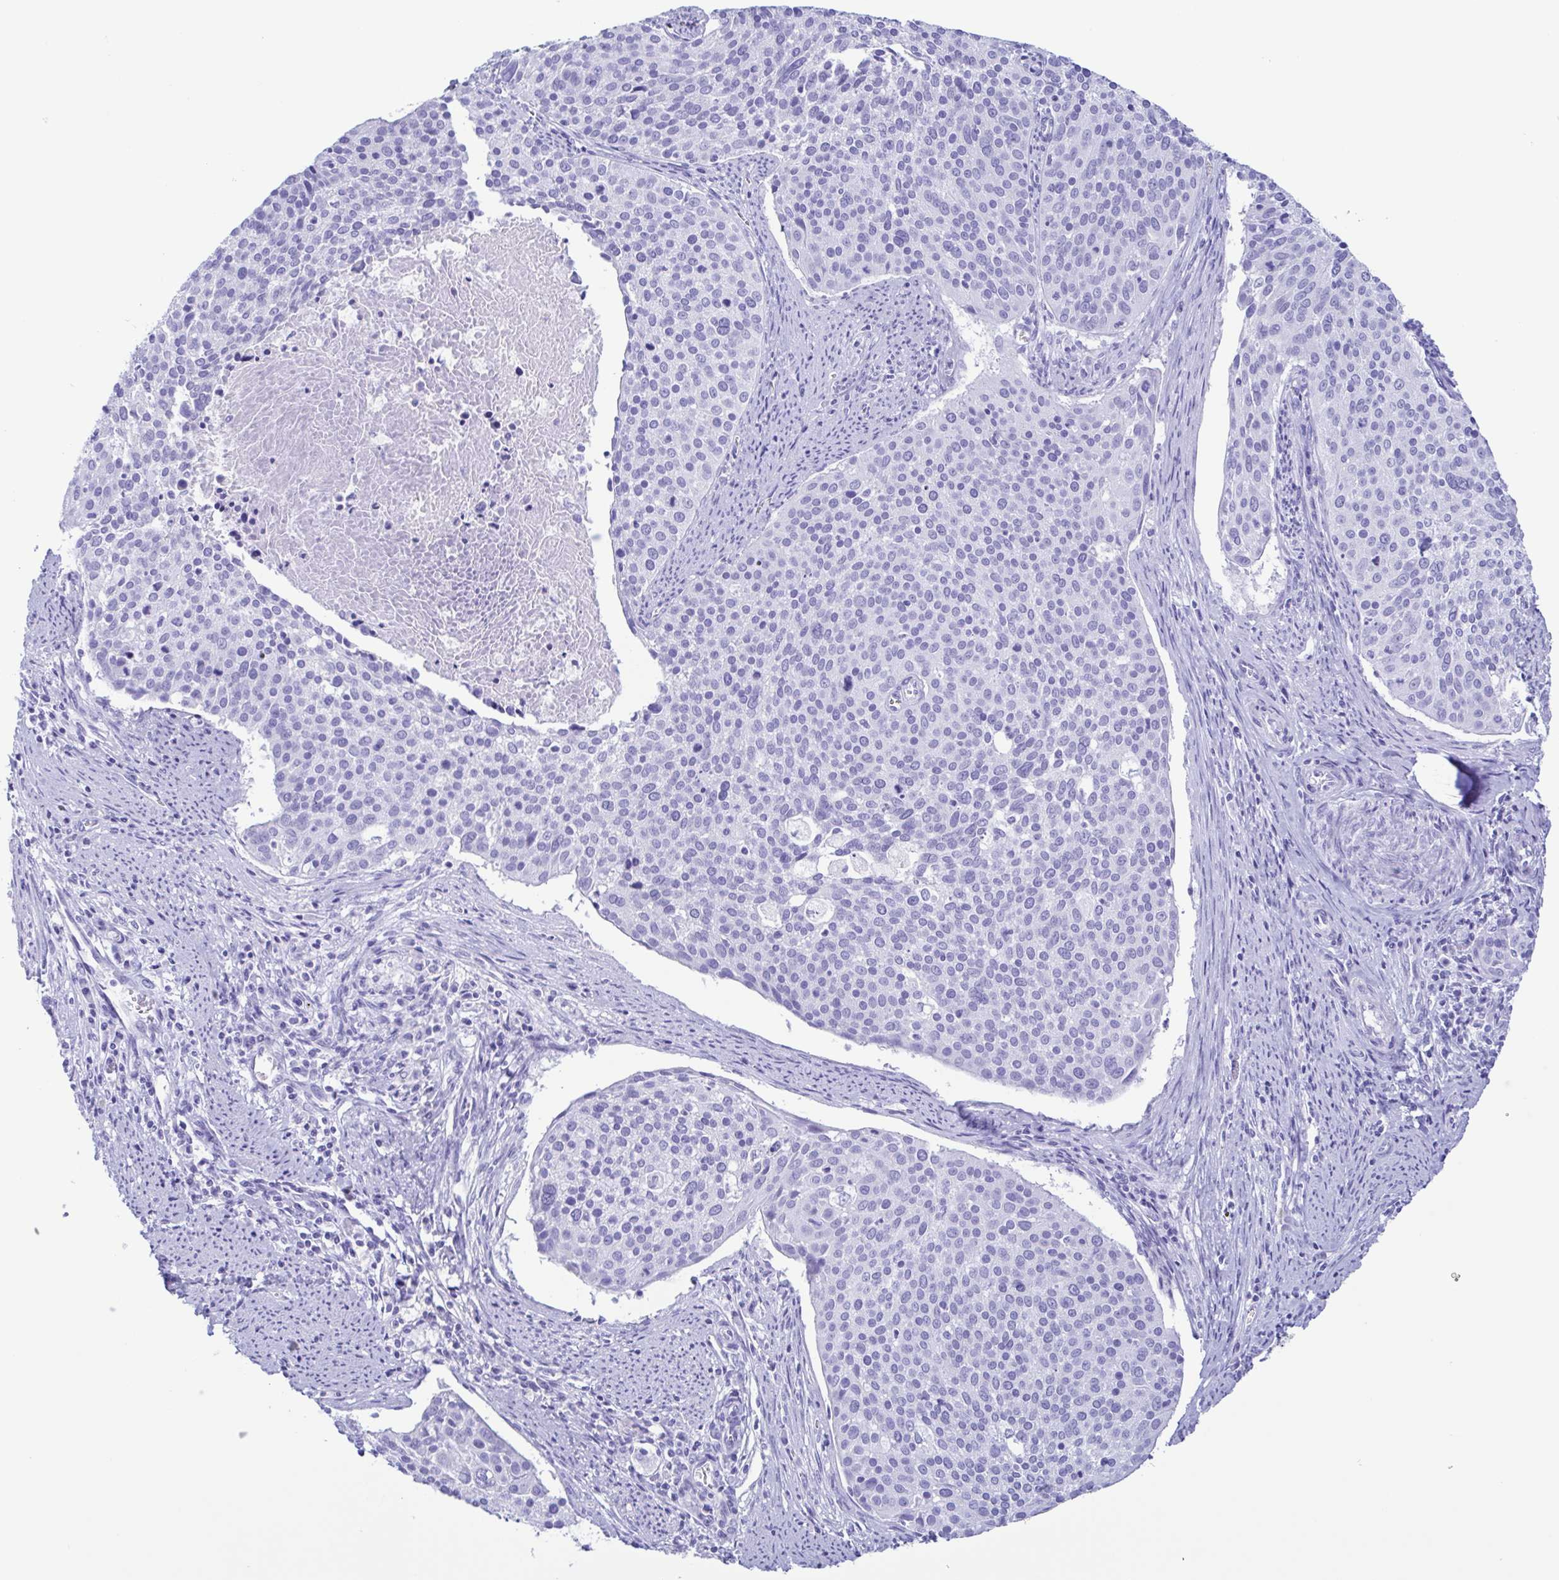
{"staining": {"intensity": "negative", "quantity": "none", "location": "none"}, "tissue": "cervical cancer", "cell_type": "Tumor cells", "image_type": "cancer", "snomed": [{"axis": "morphology", "description": "Squamous cell carcinoma, NOS"}, {"axis": "topography", "description": "Cervix"}], "caption": "The IHC image has no significant expression in tumor cells of squamous cell carcinoma (cervical) tissue.", "gene": "TSPY2", "patient": {"sex": "female", "age": 39}}